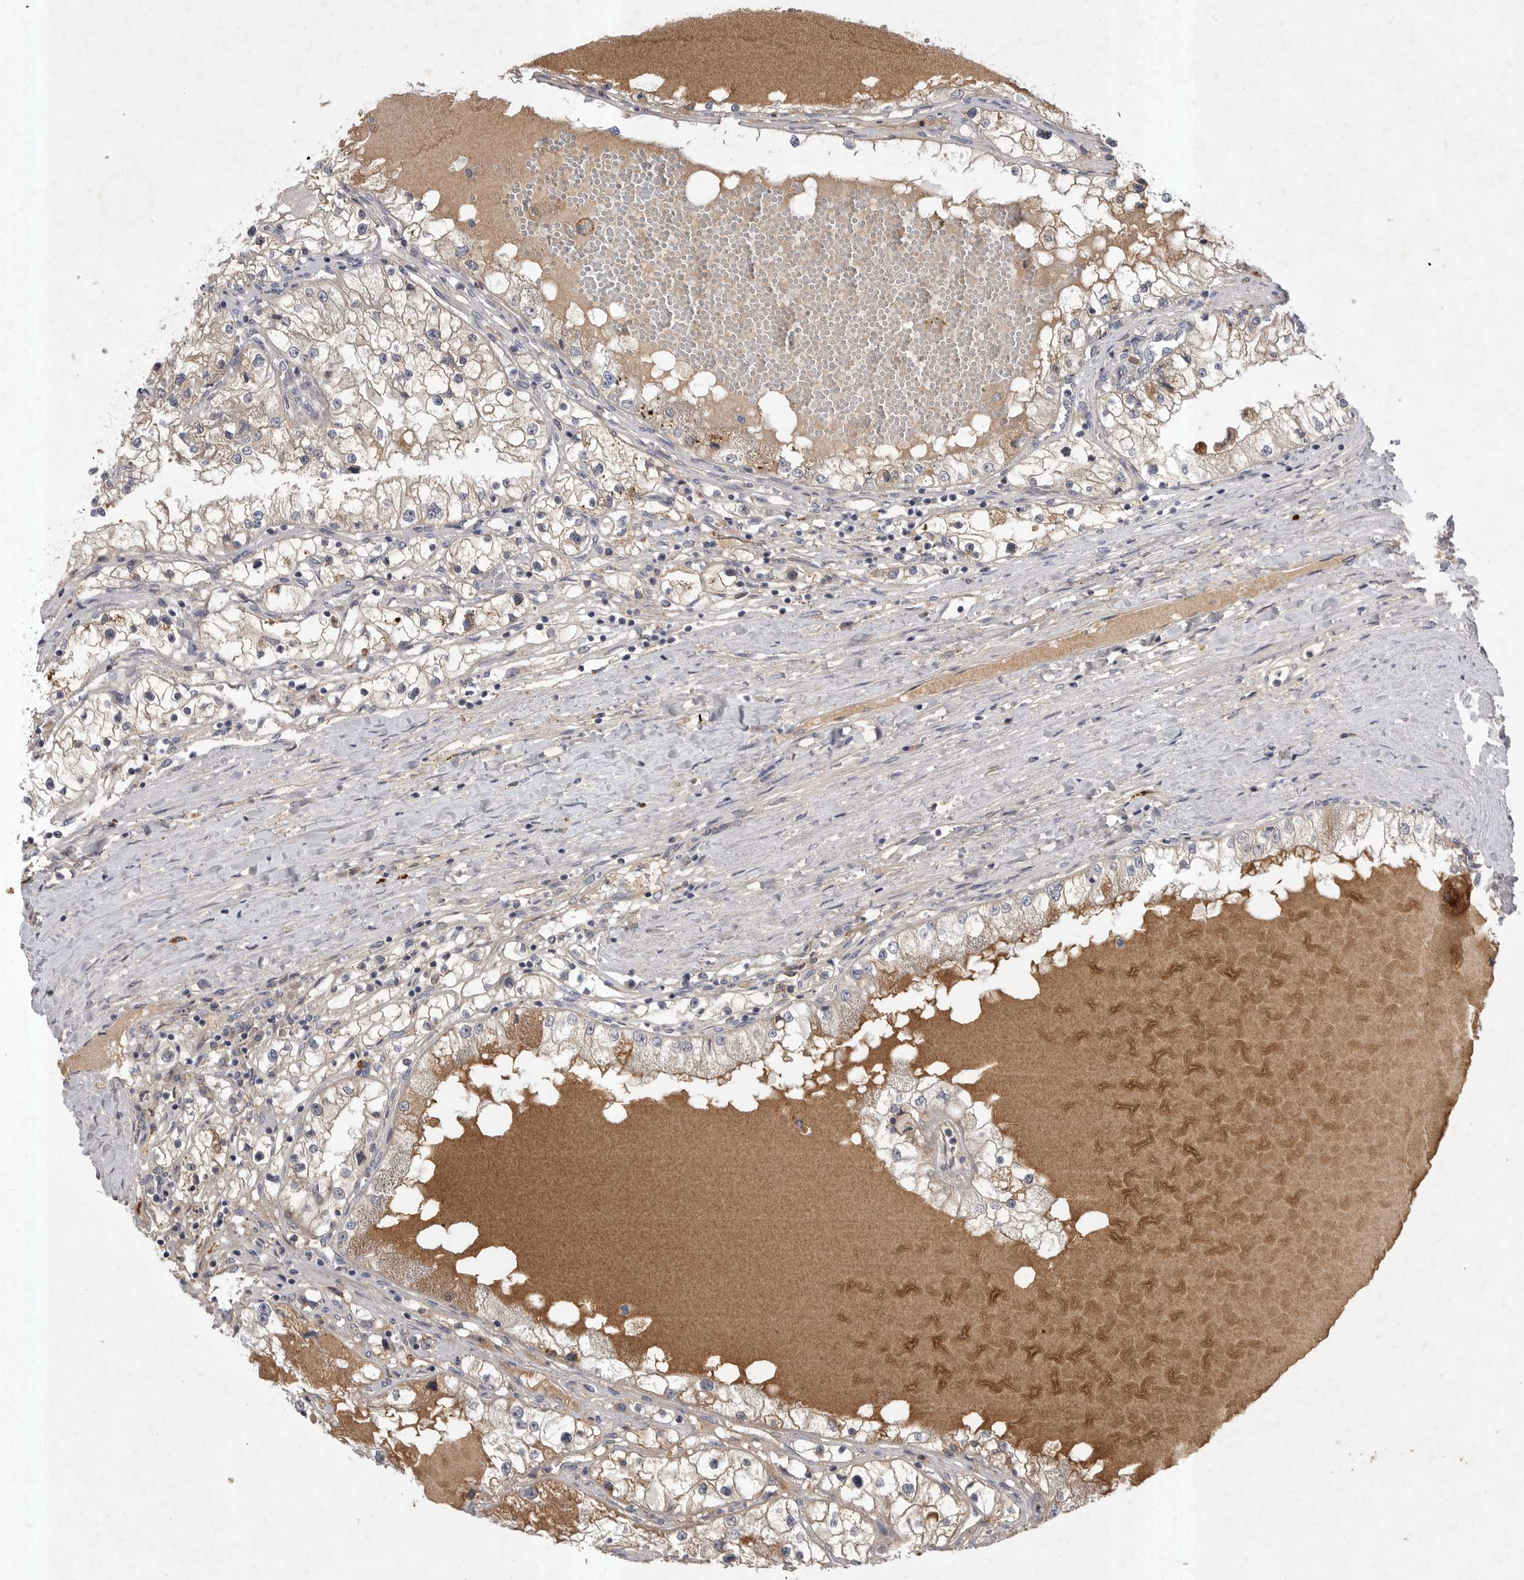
{"staining": {"intensity": "weak", "quantity": "25%-75%", "location": "cytoplasmic/membranous"}, "tissue": "renal cancer", "cell_type": "Tumor cells", "image_type": "cancer", "snomed": [{"axis": "morphology", "description": "Adenocarcinoma, NOS"}, {"axis": "topography", "description": "Kidney"}], "caption": "Human renal adenocarcinoma stained with a protein marker displays weak staining in tumor cells.", "gene": "DHDDS", "patient": {"sex": "male", "age": 68}}